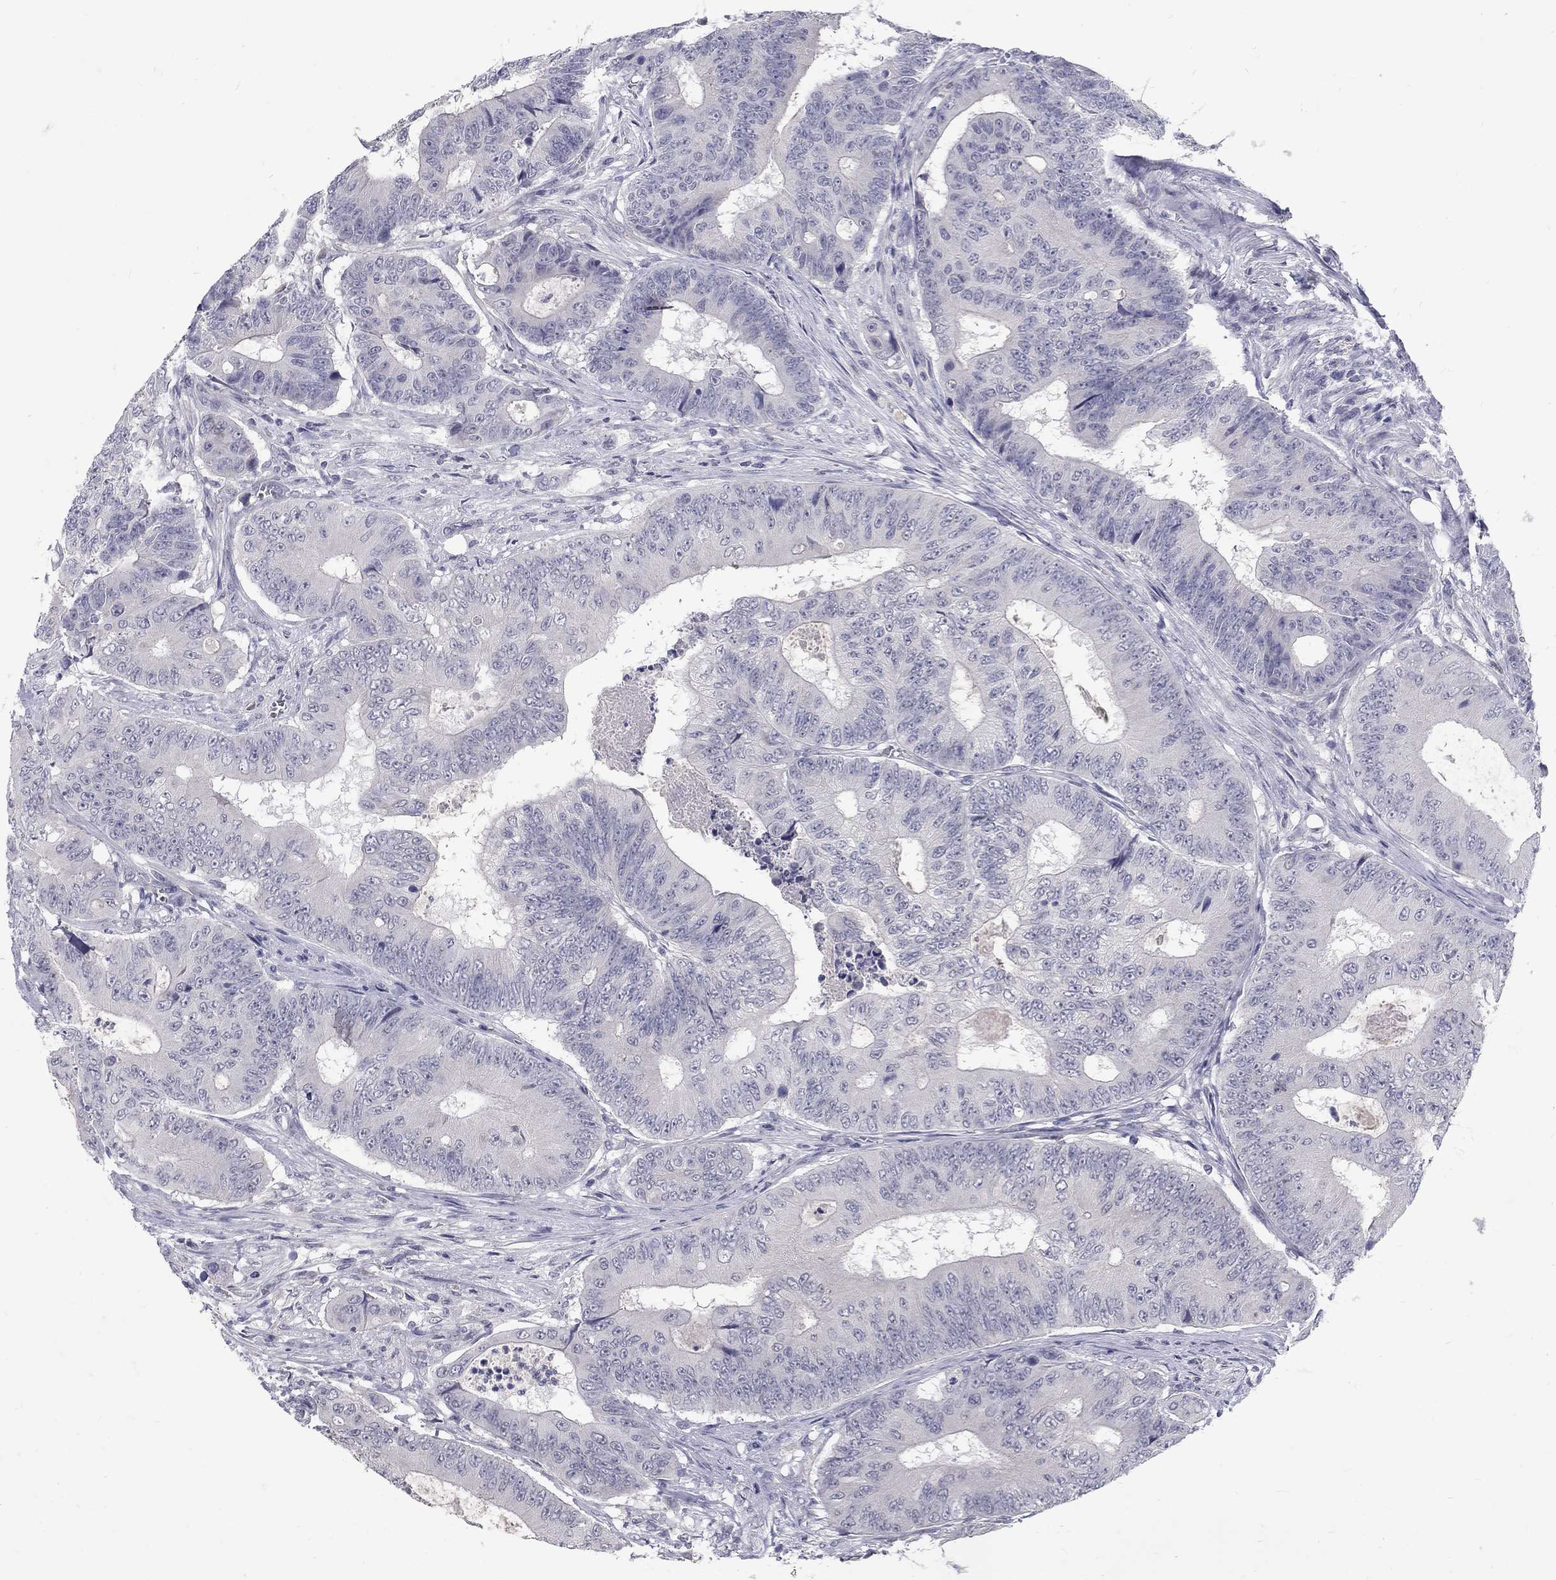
{"staining": {"intensity": "negative", "quantity": "none", "location": "none"}, "tissue": "colorectal cancer", "cell_type": "Tumor cells", "image_type": "cancer", "snomed": [{"axis": "morphology", "description": "Adenocarcinoma, NOS"}, {"axis": "topography", "description": "Colon"}], "caption": "Image shows no protein positivity in tumor cells of adenocarcinoma (colorectal) tissue.", "gene": "NOS1", "patient": {"sex": "female", "age": 48}}